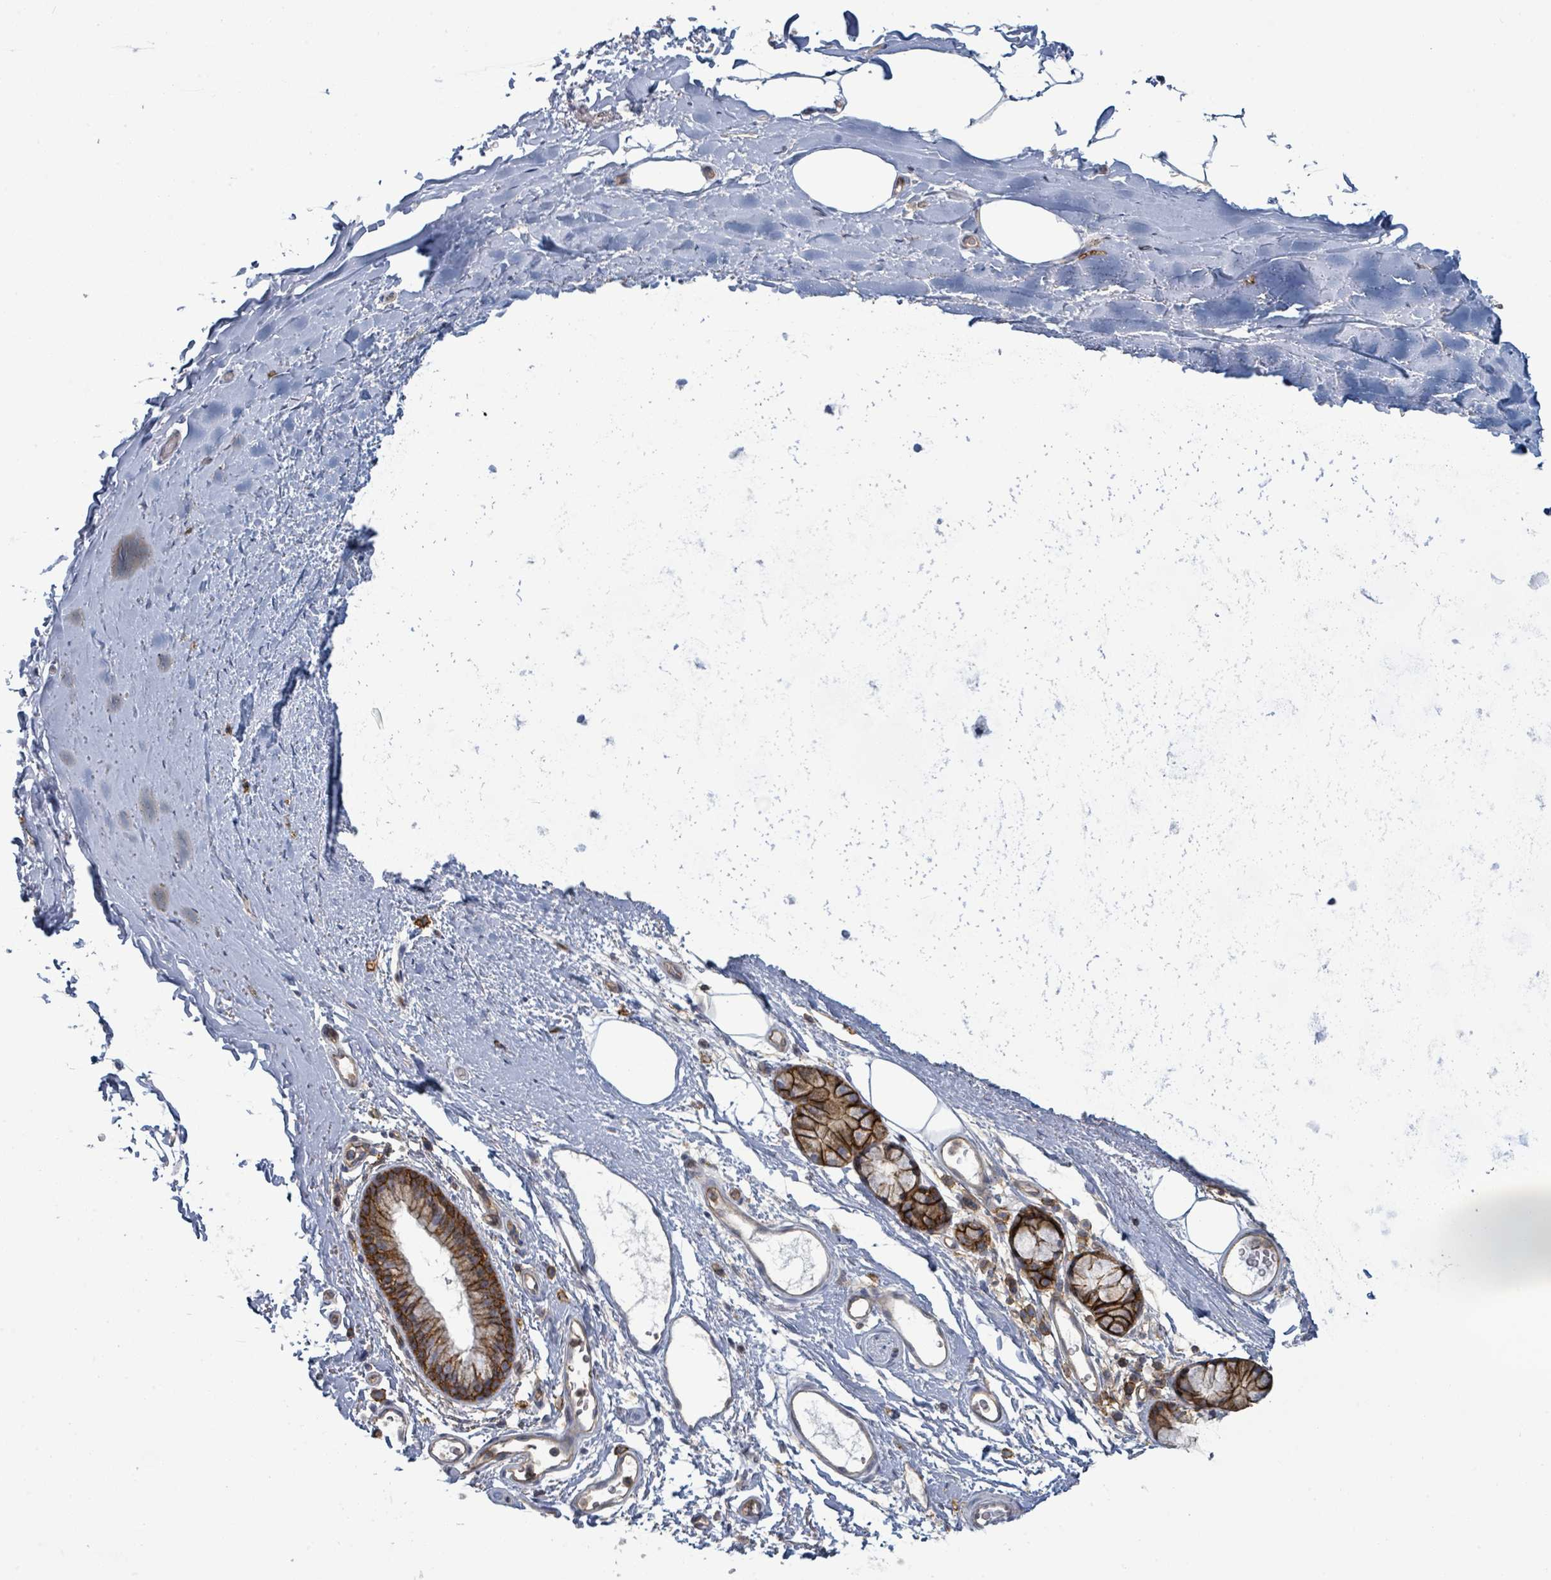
{"staining": {"intensity": "negative", "quantity": "none", "location": "none"}, "tissue": "adipose tissue", "cell_type": "Adipocytes", "image_type": "normal", "snomed": [{"axis": "morphology", "description": "Normal tissue, NOS"}, {"axis": "topography", "description": "Cartilage tissue"}, {"axis": "topography", "description": "Bronchus"}], "caption": "Protein analysis of unremarkable adipose tissue displays no significant staining in adipocytes.", "gene": "TNFRSF14", "patient": {"sex": "female", "age": 72}}